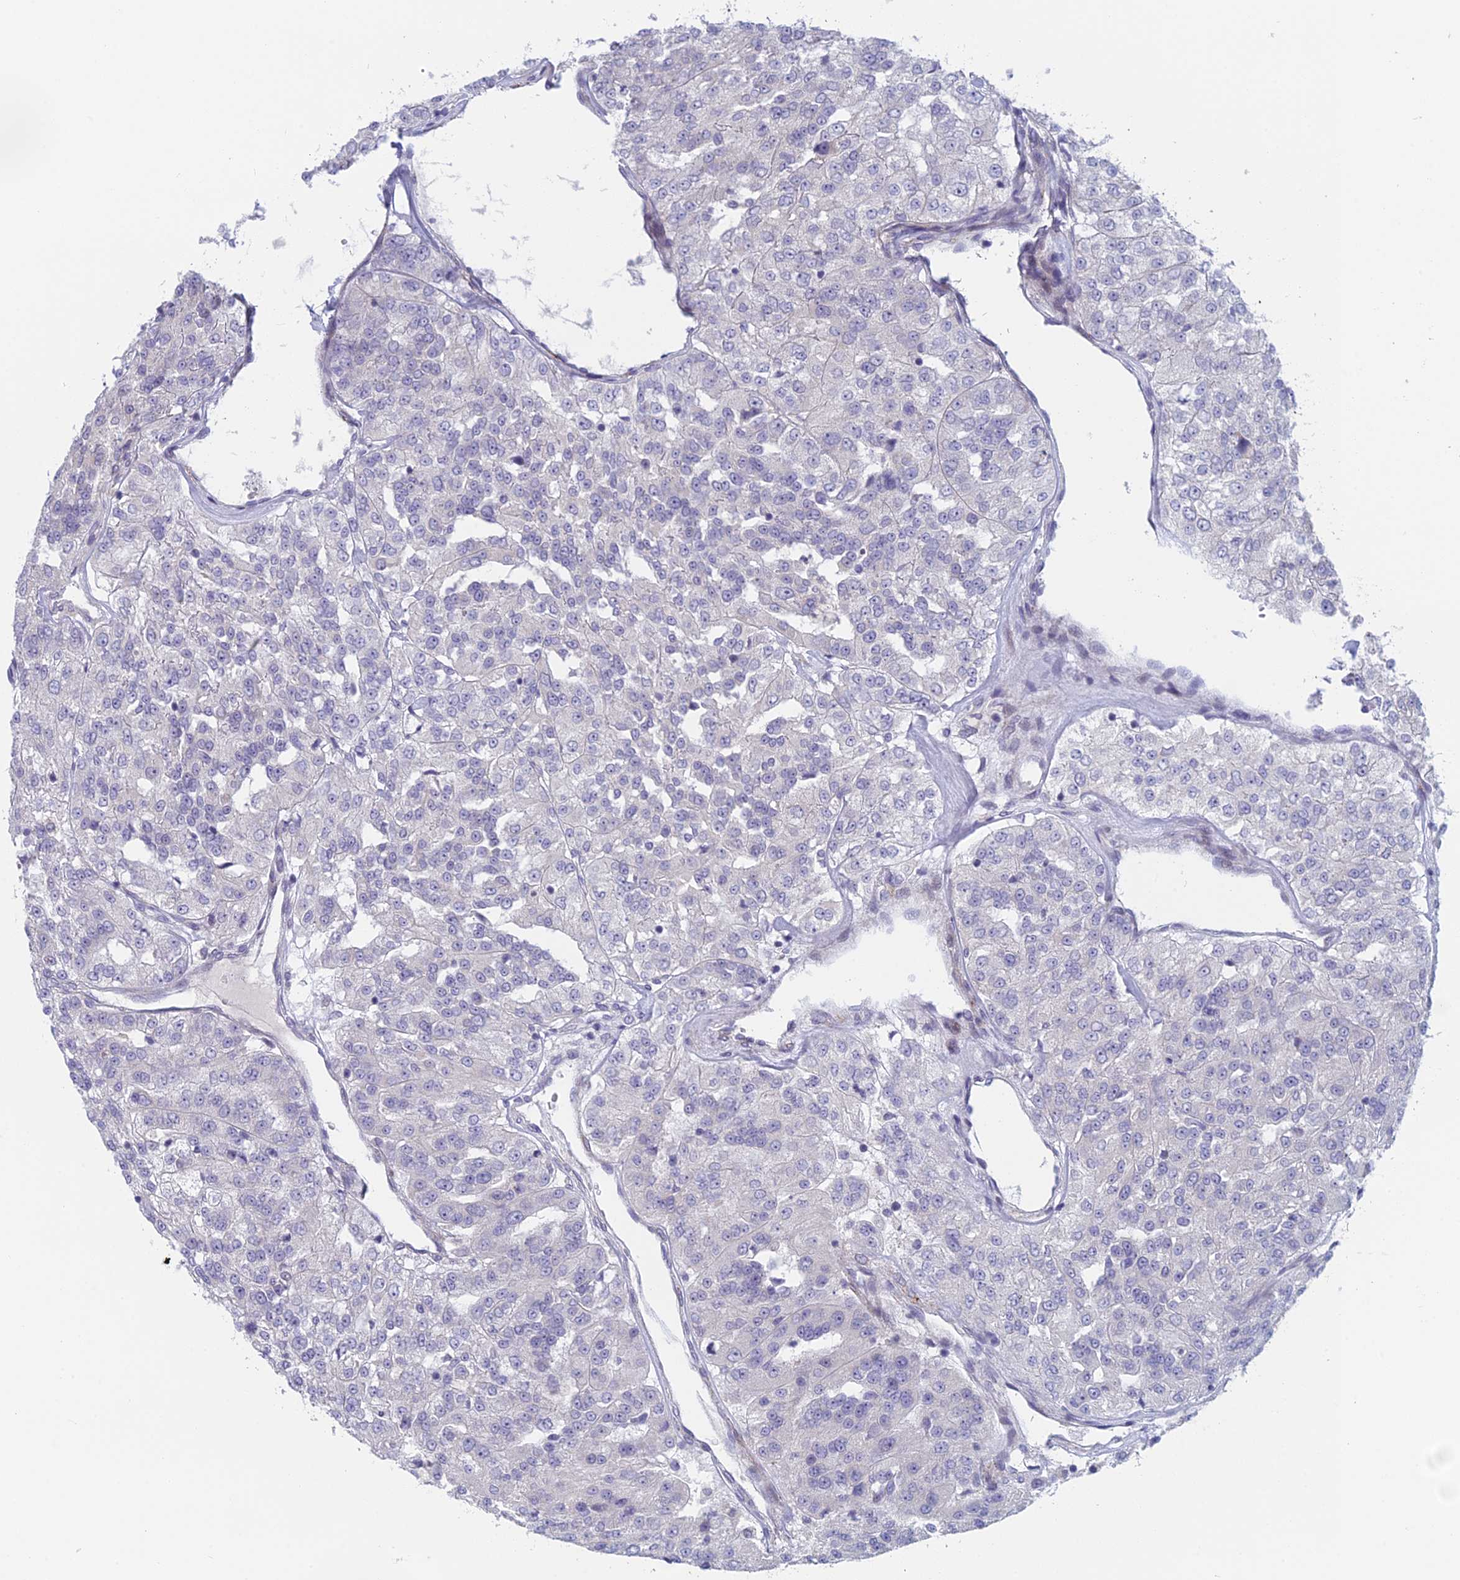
{"staining": {"intensity": "negative", "quantity": "none", "location": "none"}, "tissue": "renal cancer", "cell_type": "Tumor cells", "image_type": "cancer", "snomed": [{"axis": "morphology", "description": "Adenocarcinoma, NOS"}, {"axis": "topography", "description": "Kidney"}], "caption": "The histopathology image shows no significant staining in tumor cells of renal adenocarcinoma.", "gene": "PPP1R26", "patient": {"sex": "female", "age": 63}}